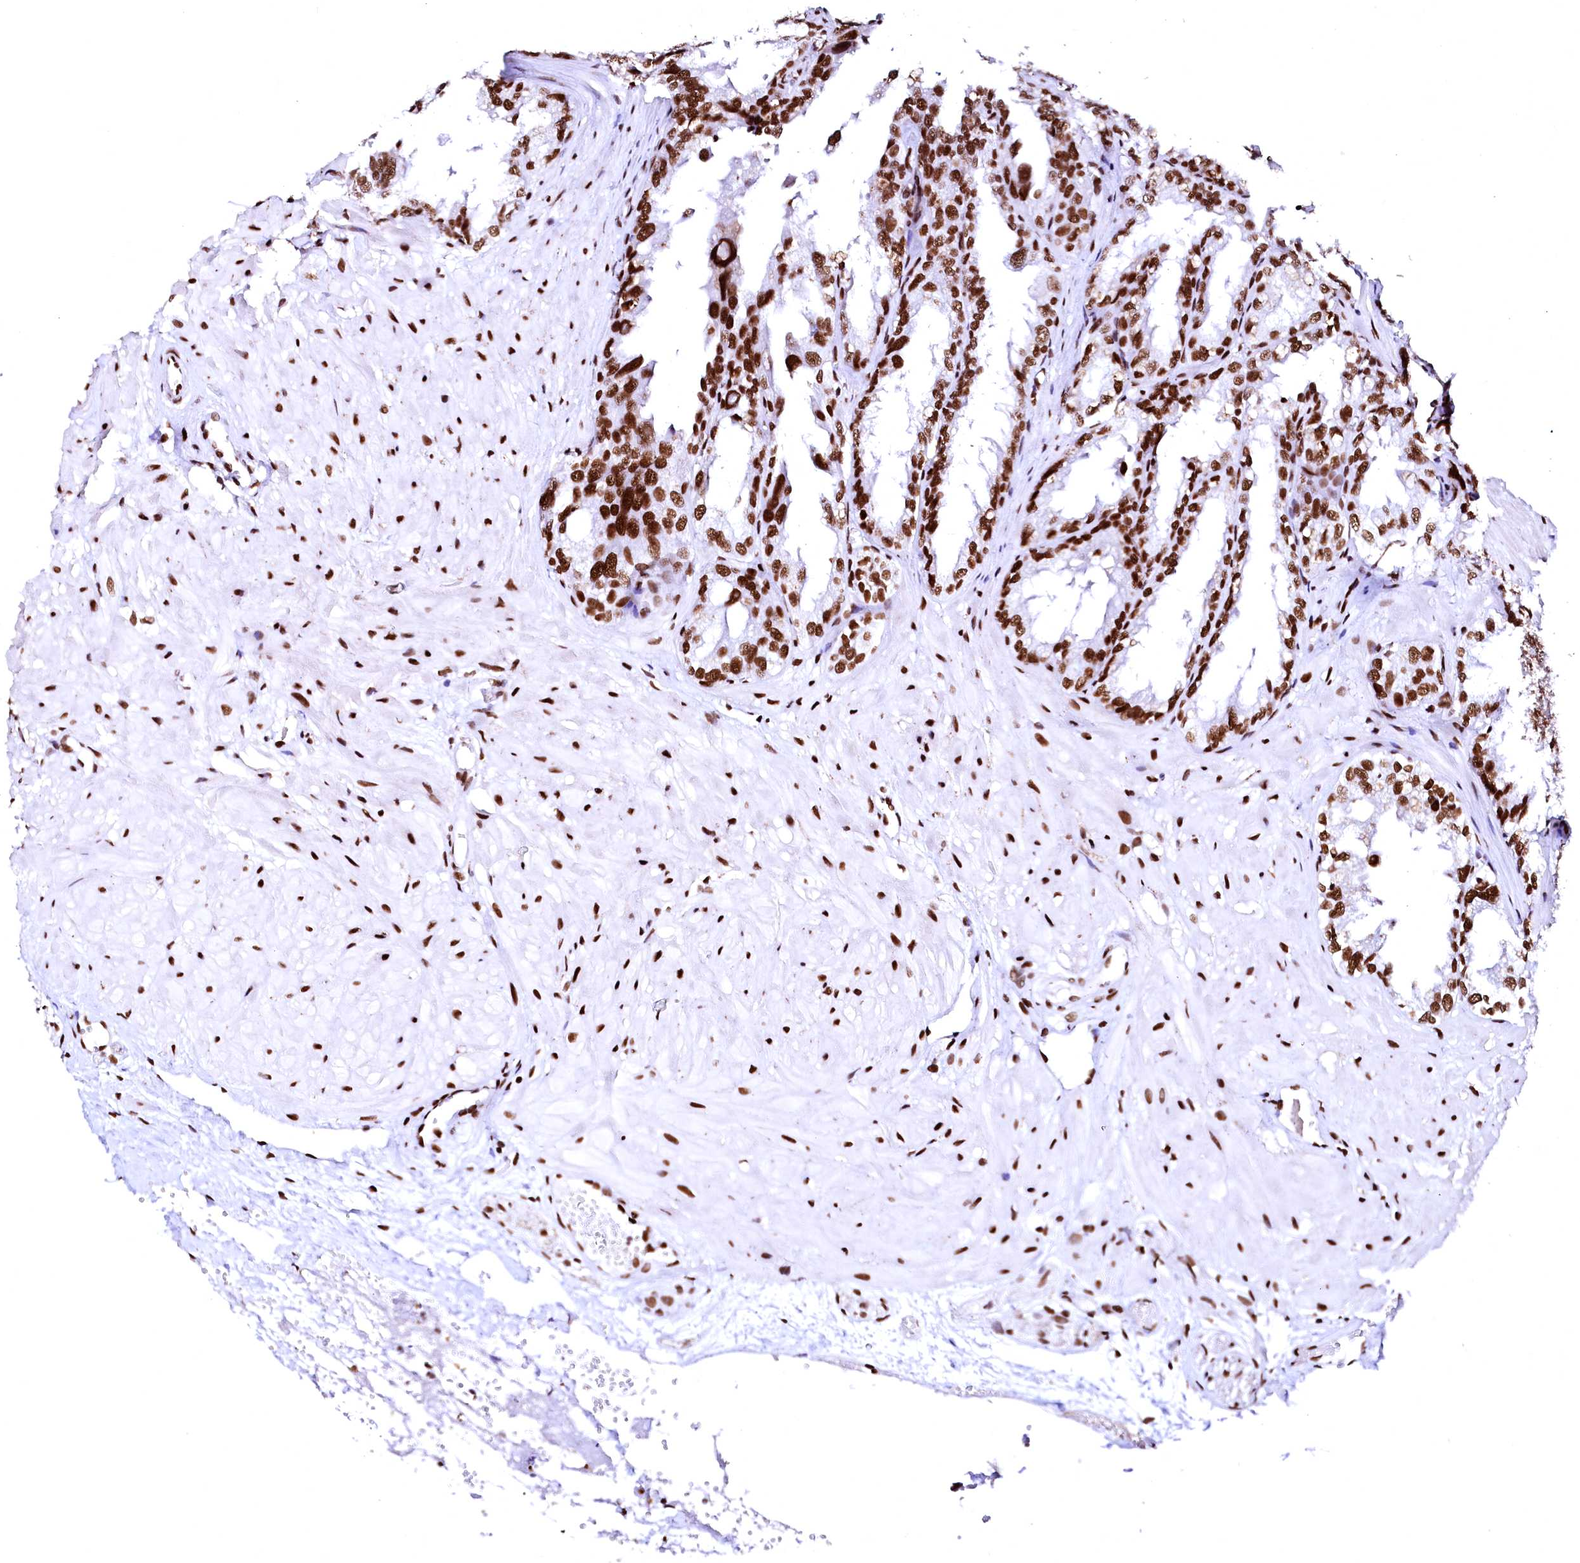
{"staining": {"intensity": "strong", "quantity": ">75%", "location": "nuclear"}, "tissue": "seminal vesicle", "cell_type": "Glandular cells", "image_type": "normal", "snomed": [{"axis": "morphology", "description": "Normal tissue, NOS"}, {"axis": "topography", "description": "Prostate"}, {"axis": "topography", "description": "Seminal veicle"}], "caption": "DAB immunohistochemical staining of benign seminal vesicle demonstrates strong nuclear protein expression in about >75% of glandular cells.", "gene": "CPSF6", "patient": {"sex": "male", "age": 51}}